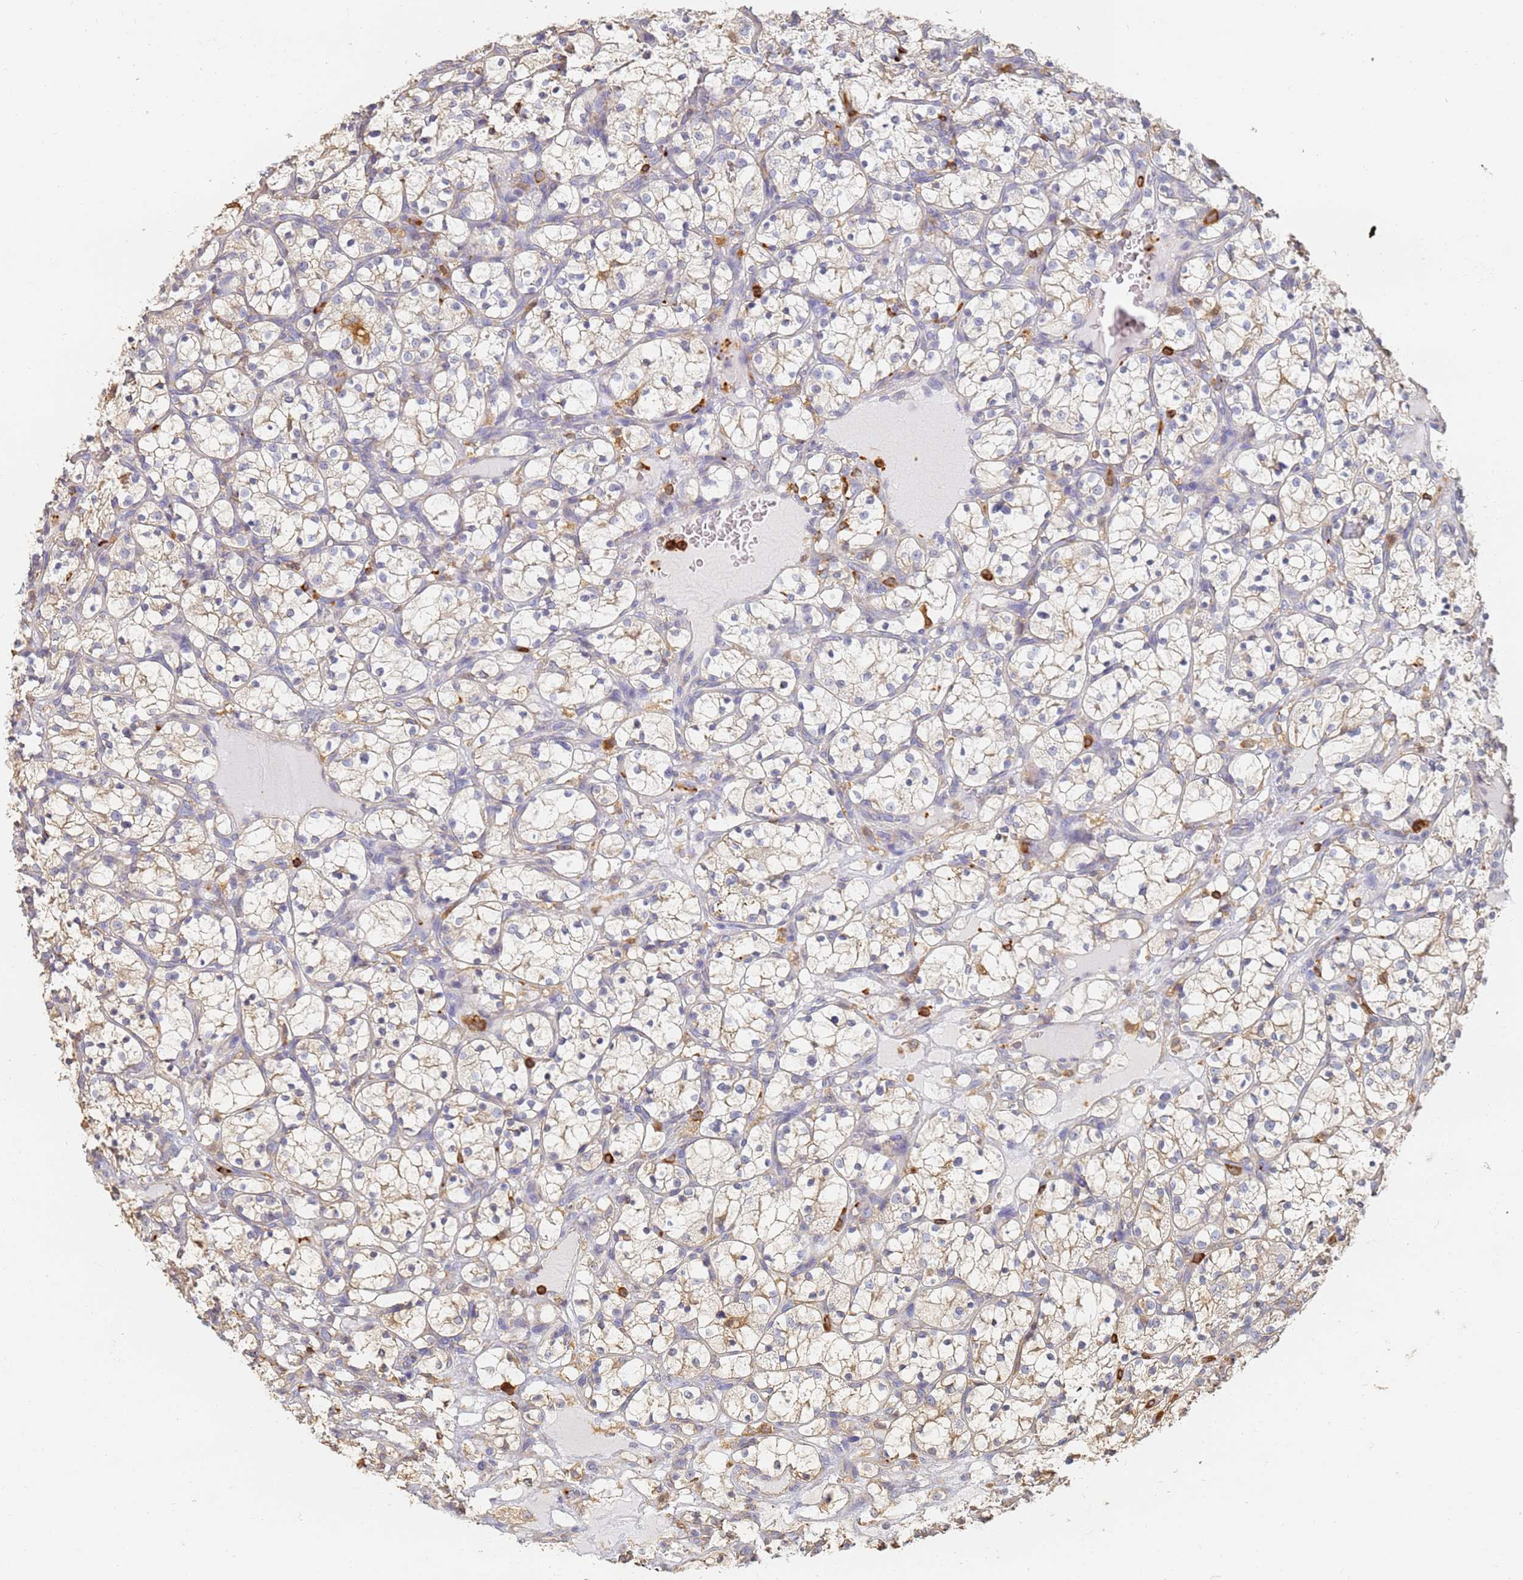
{"staining": {"intensity": "negative", "quantity": "none", "location": "none"}, "tissue": "renal cancer", "cell_type": "Tumor cells", "image_type": "cancer", "snomed": [{"axis": "morphology", "description": "Adenocarcinoma, NOS"}, {"axis": "topography", "description": "Kidney"}], "caption": "Tumor cells are negative for protein expression in human renal cancer (adenocarcinoma). (Stains: DAB immunohistochemistry (IHC) with hematoxylin counter stain, Microscopy: brightfield microscopy at high magnification).", "gene": "BIN2", "patient": {"sex": "female", "age": 69}}